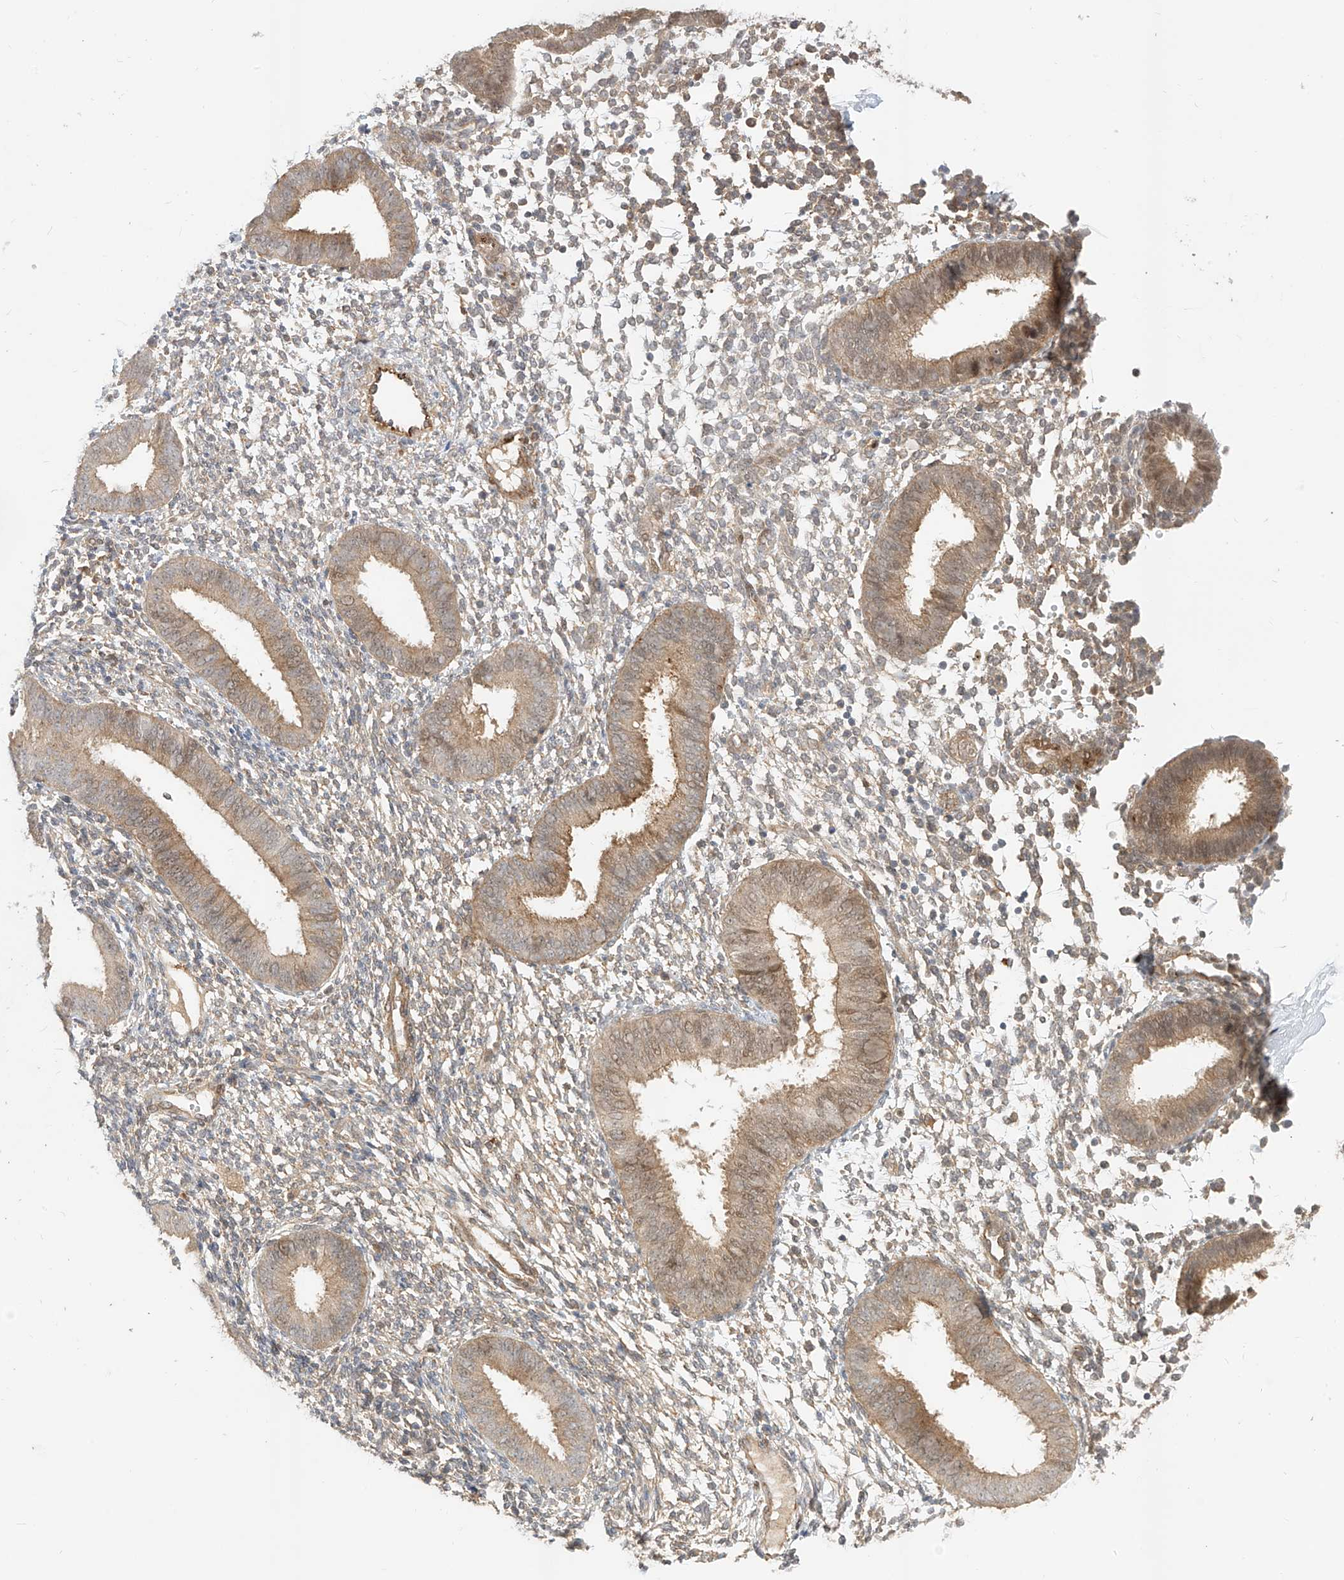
{"staining": {"intensity": "negative", "quantity": "none", "location": "none"}, "tissue": "endometrium", "cell_type": "Cells in endometrial stroma", "image_type": "normal", "snomed": [{"axis": "morphology", "description": "Normal tissue, NOS"}, {"axis": "topography", "description": "Uterus"}, {"axis": "topography", "description": "Endometrium"}], "caption": "Immunohistochemistry (IHC) photomicrograph of normal endometrium stained for a protein (brown), which displays no expression in cells in endometrial stroma. (Brightfield microscopy of DAB (3,3'-diaminobenzidine) immunohistochemistry at high magnification).", "gene": "MRTFA", "patient": {"sex": "female", "age": 48}}